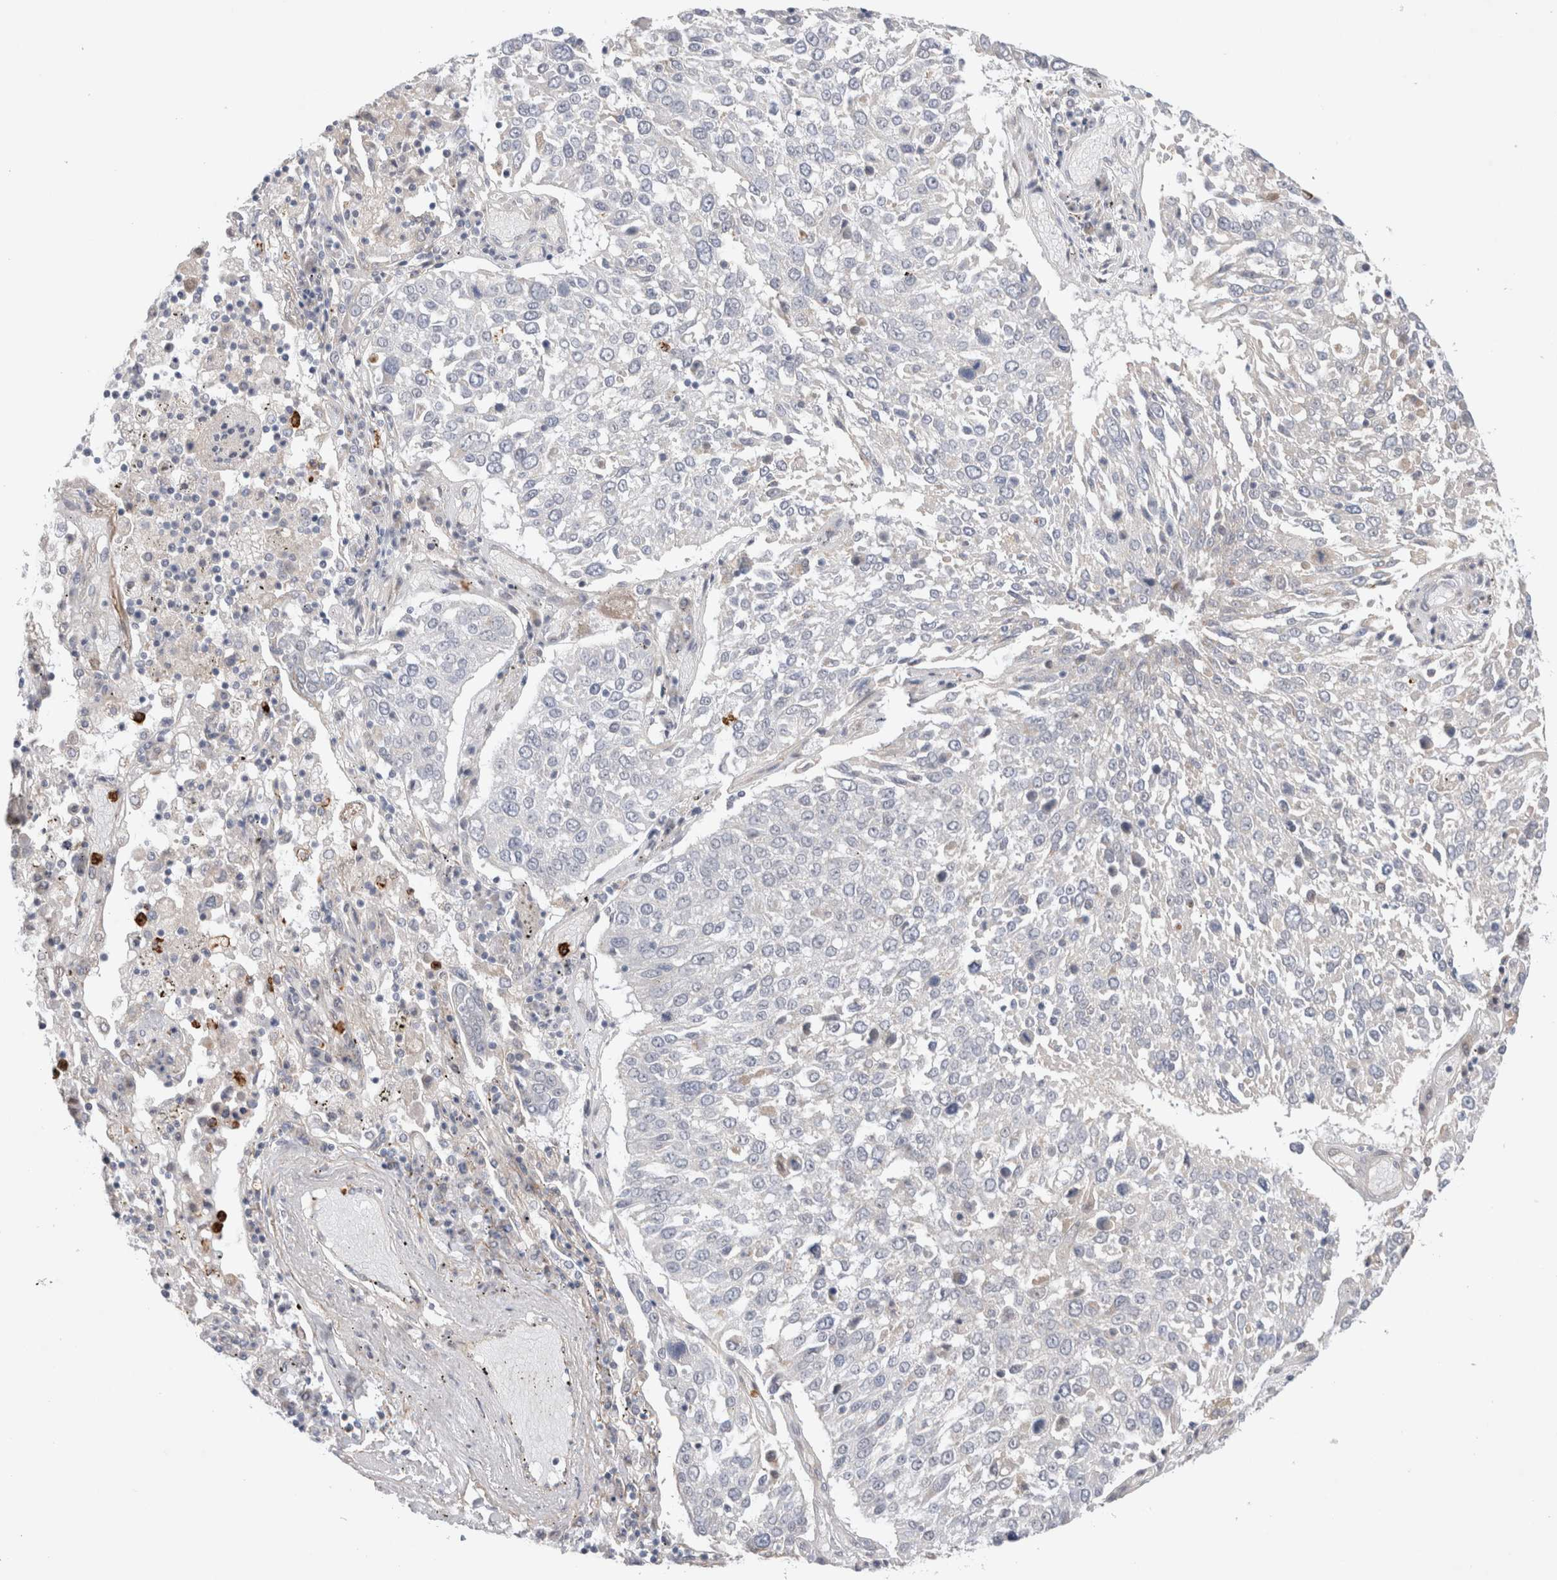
{"staining": {"intensity": "negative", "quantity": "none", "location": "none"}, "tissue": "lung cancer", "cell_type": "Tumor cells", "image_type": "cancer", "snomed": [{"axis": "morphology", "description": "Squamous cell carcinoma, NOS"}, {"axis": "topography", "description": "Lung"}], "caption": "Tumor cells are negative for protein expression in human lung cancer (squamous cell carcinoma). (Brightfield microscopy of DAB immunohistochemistry at high magnification).", "gene": "GSDMB", "patient": {"sex": "male", "age": 65}}